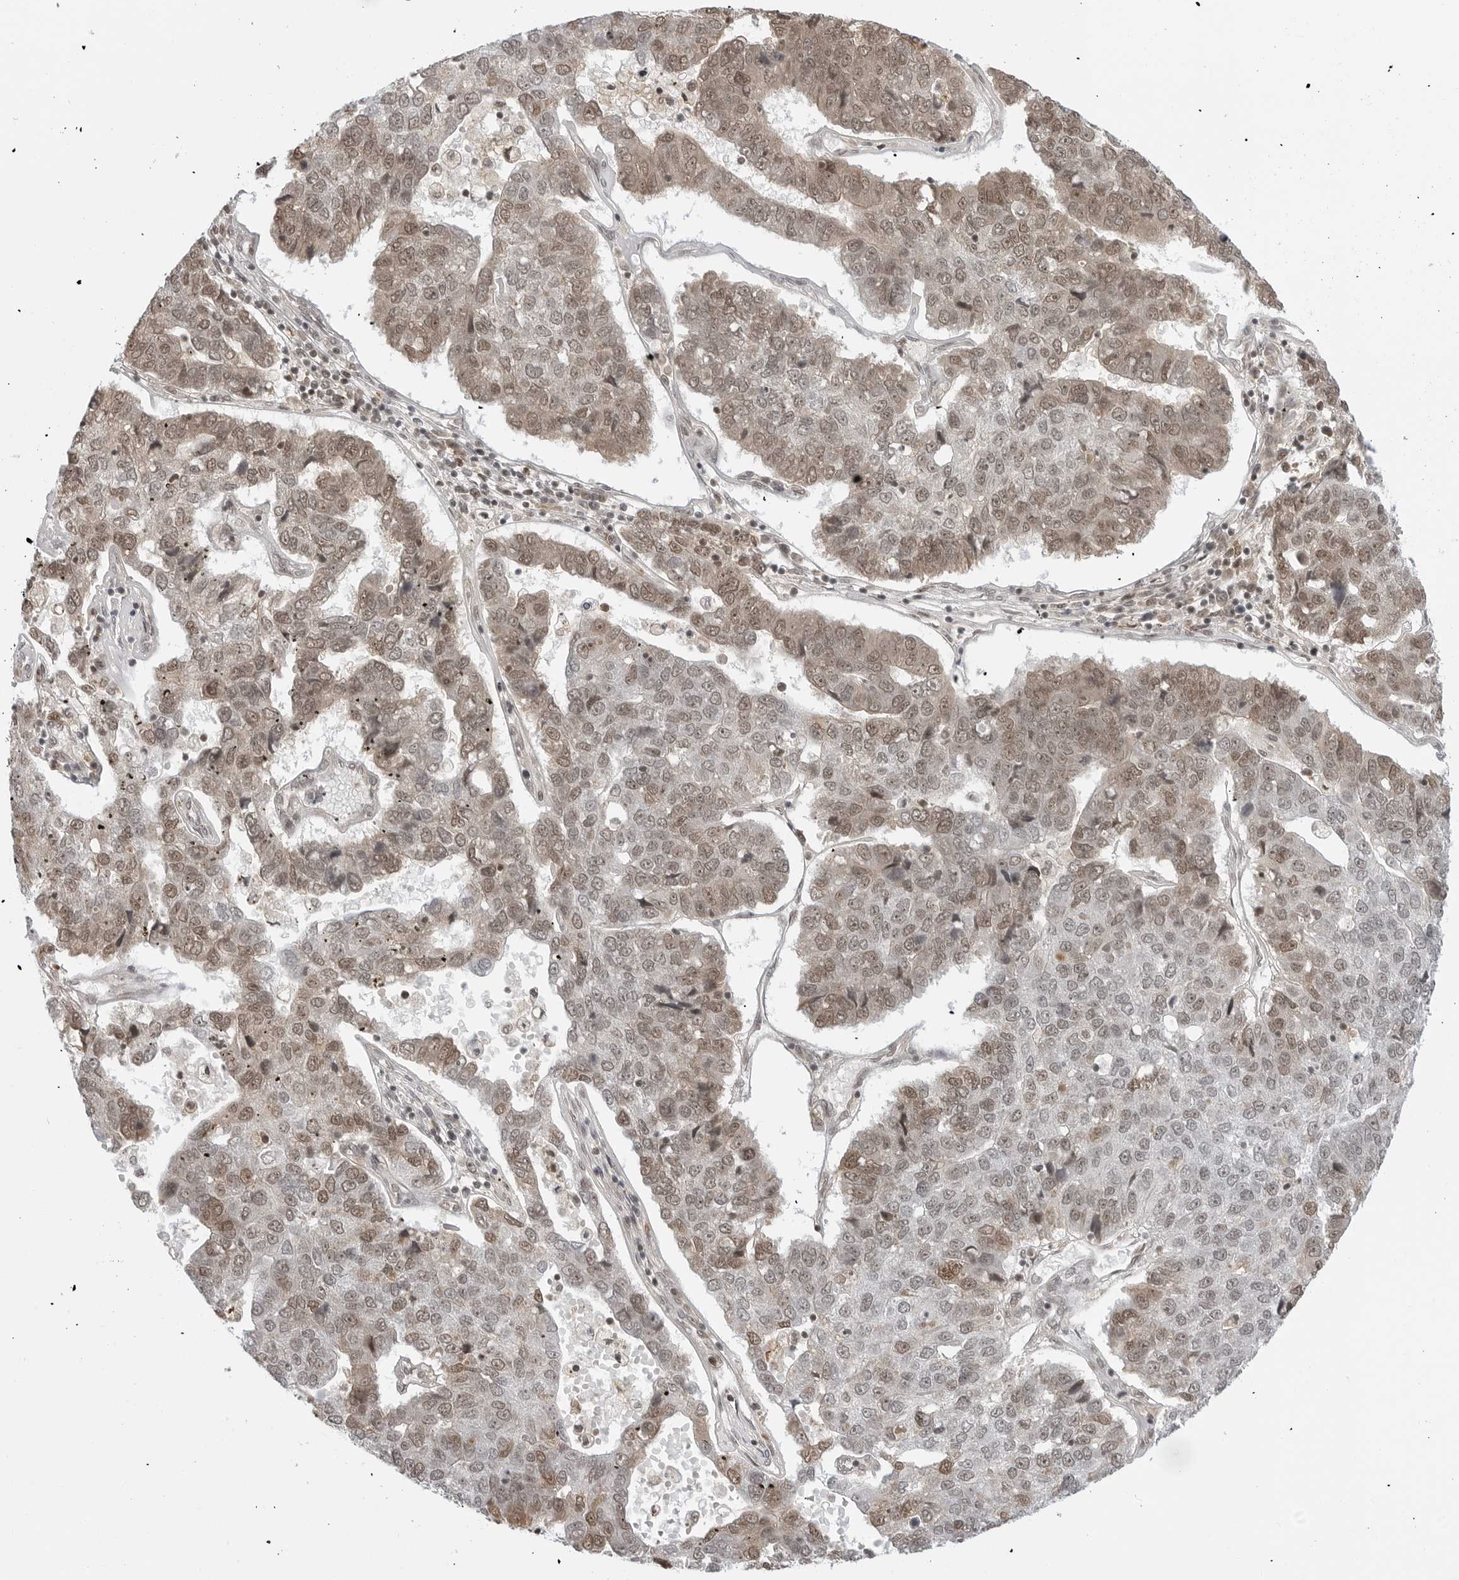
{"staining": {"intensity": "moderate", "quantity": ">75%", "location": "nuclear"}, "tissue": "pancreatic cancer", "cell_type": "Tumor cells", "image_type": "cancer", "snomed": [{"axis": "morphology", "description": "Adenocarcinoma, NOS"}, {"axis": "topography", "description": "Pancreas"}], "caption": "Human pancreatic cancer (adenocarcinoma) stained with a protein marker reveals moderate staining in tumor cells.", "gene": "C8orf33", "patient": {"sex": "female", "age": 61}}